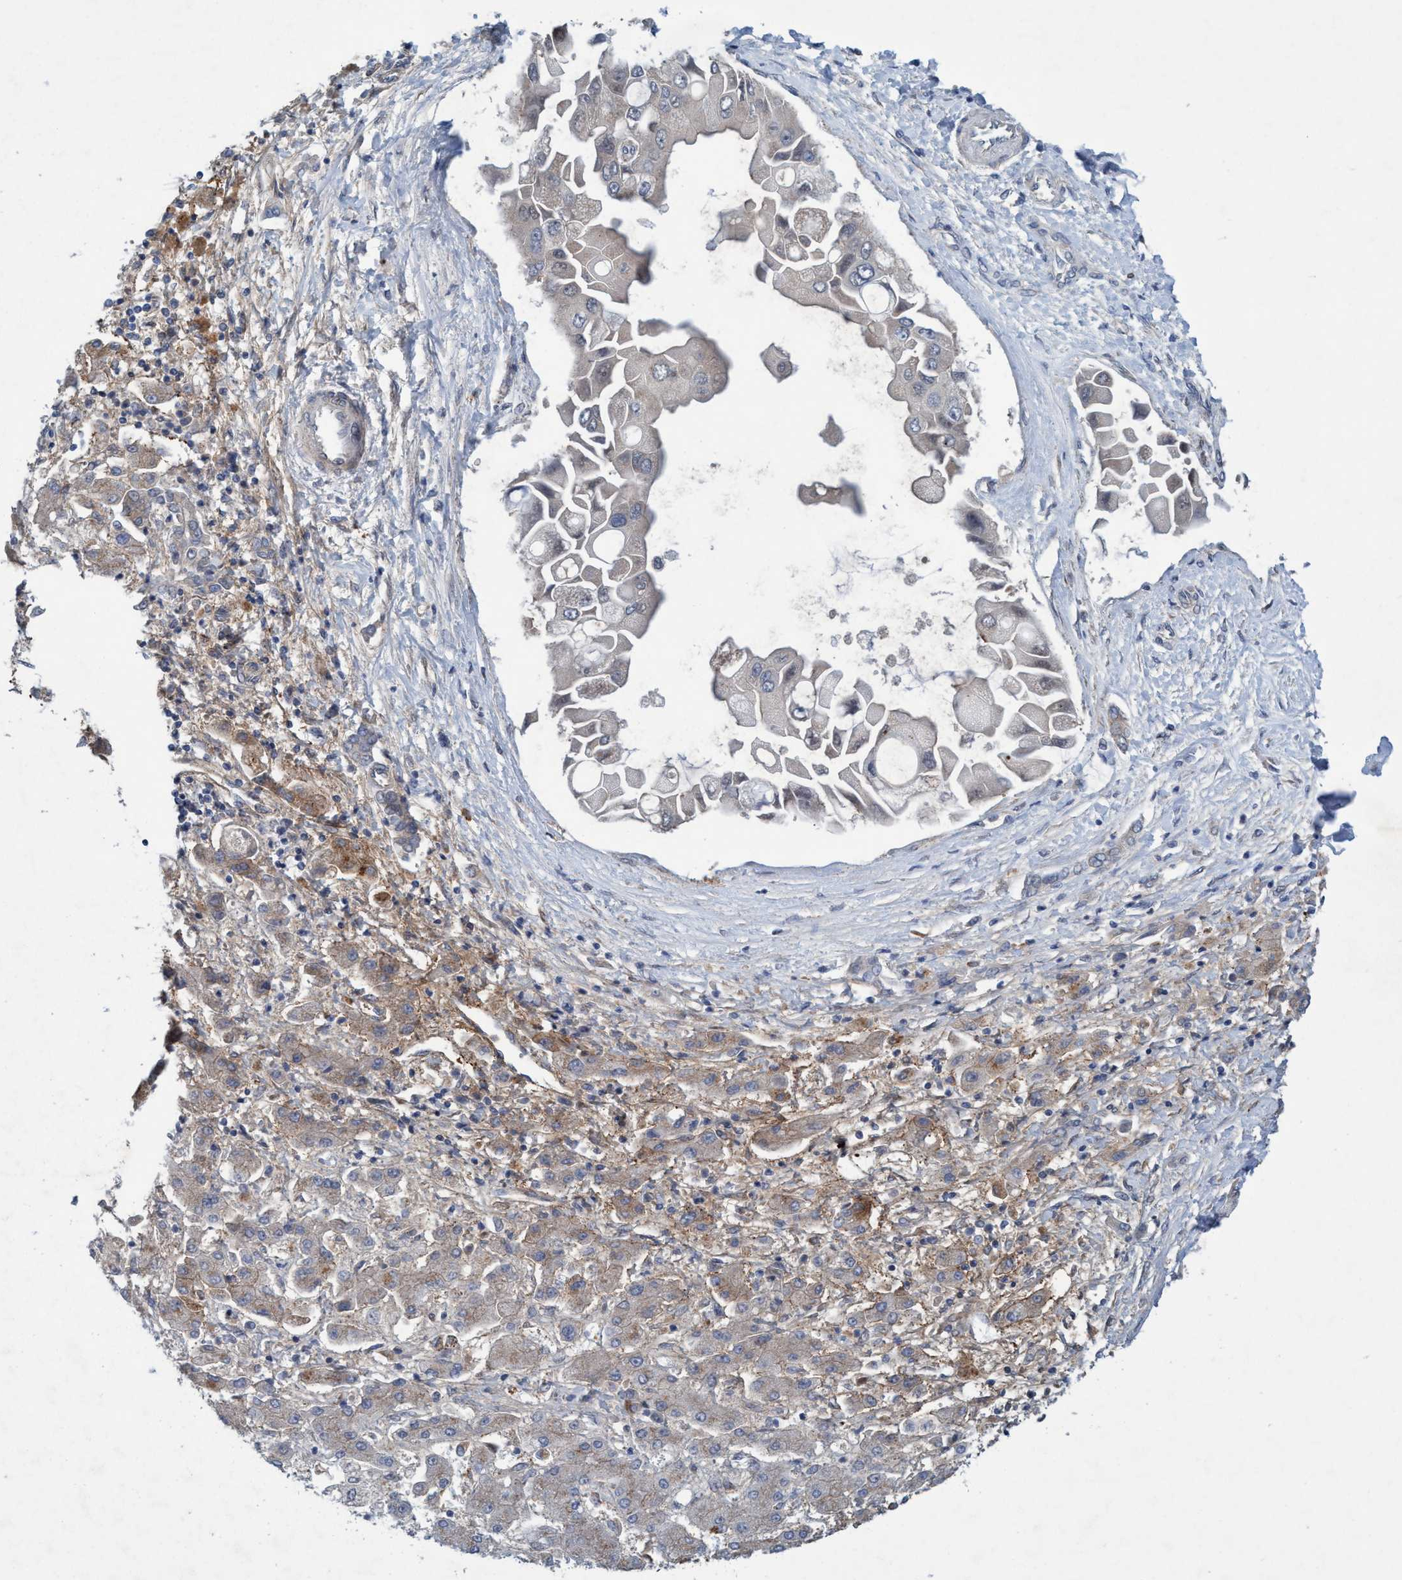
{"staining": {"intensity": "negative", "quantity": "none", "location": "none"}, "tissue": "liver cancer", "cell_type": "Tumor cells", "image_type": "cancer", "snomed": [{"axis": "morphology", "description": "Cholangiocarcinoma"}, {"axis": "topography", "description": "Liver"}], "caption": "Tumor cells are negative for brown protein staining in liver cancer (cholangiocarcinoma). (DAB (3,3'-diaminobenzidine) immunohistochemistry (IHC) with hematoxylin counter stain).", "gene": "TRIM65", "patient": {"sex": "male", "age": 50}}